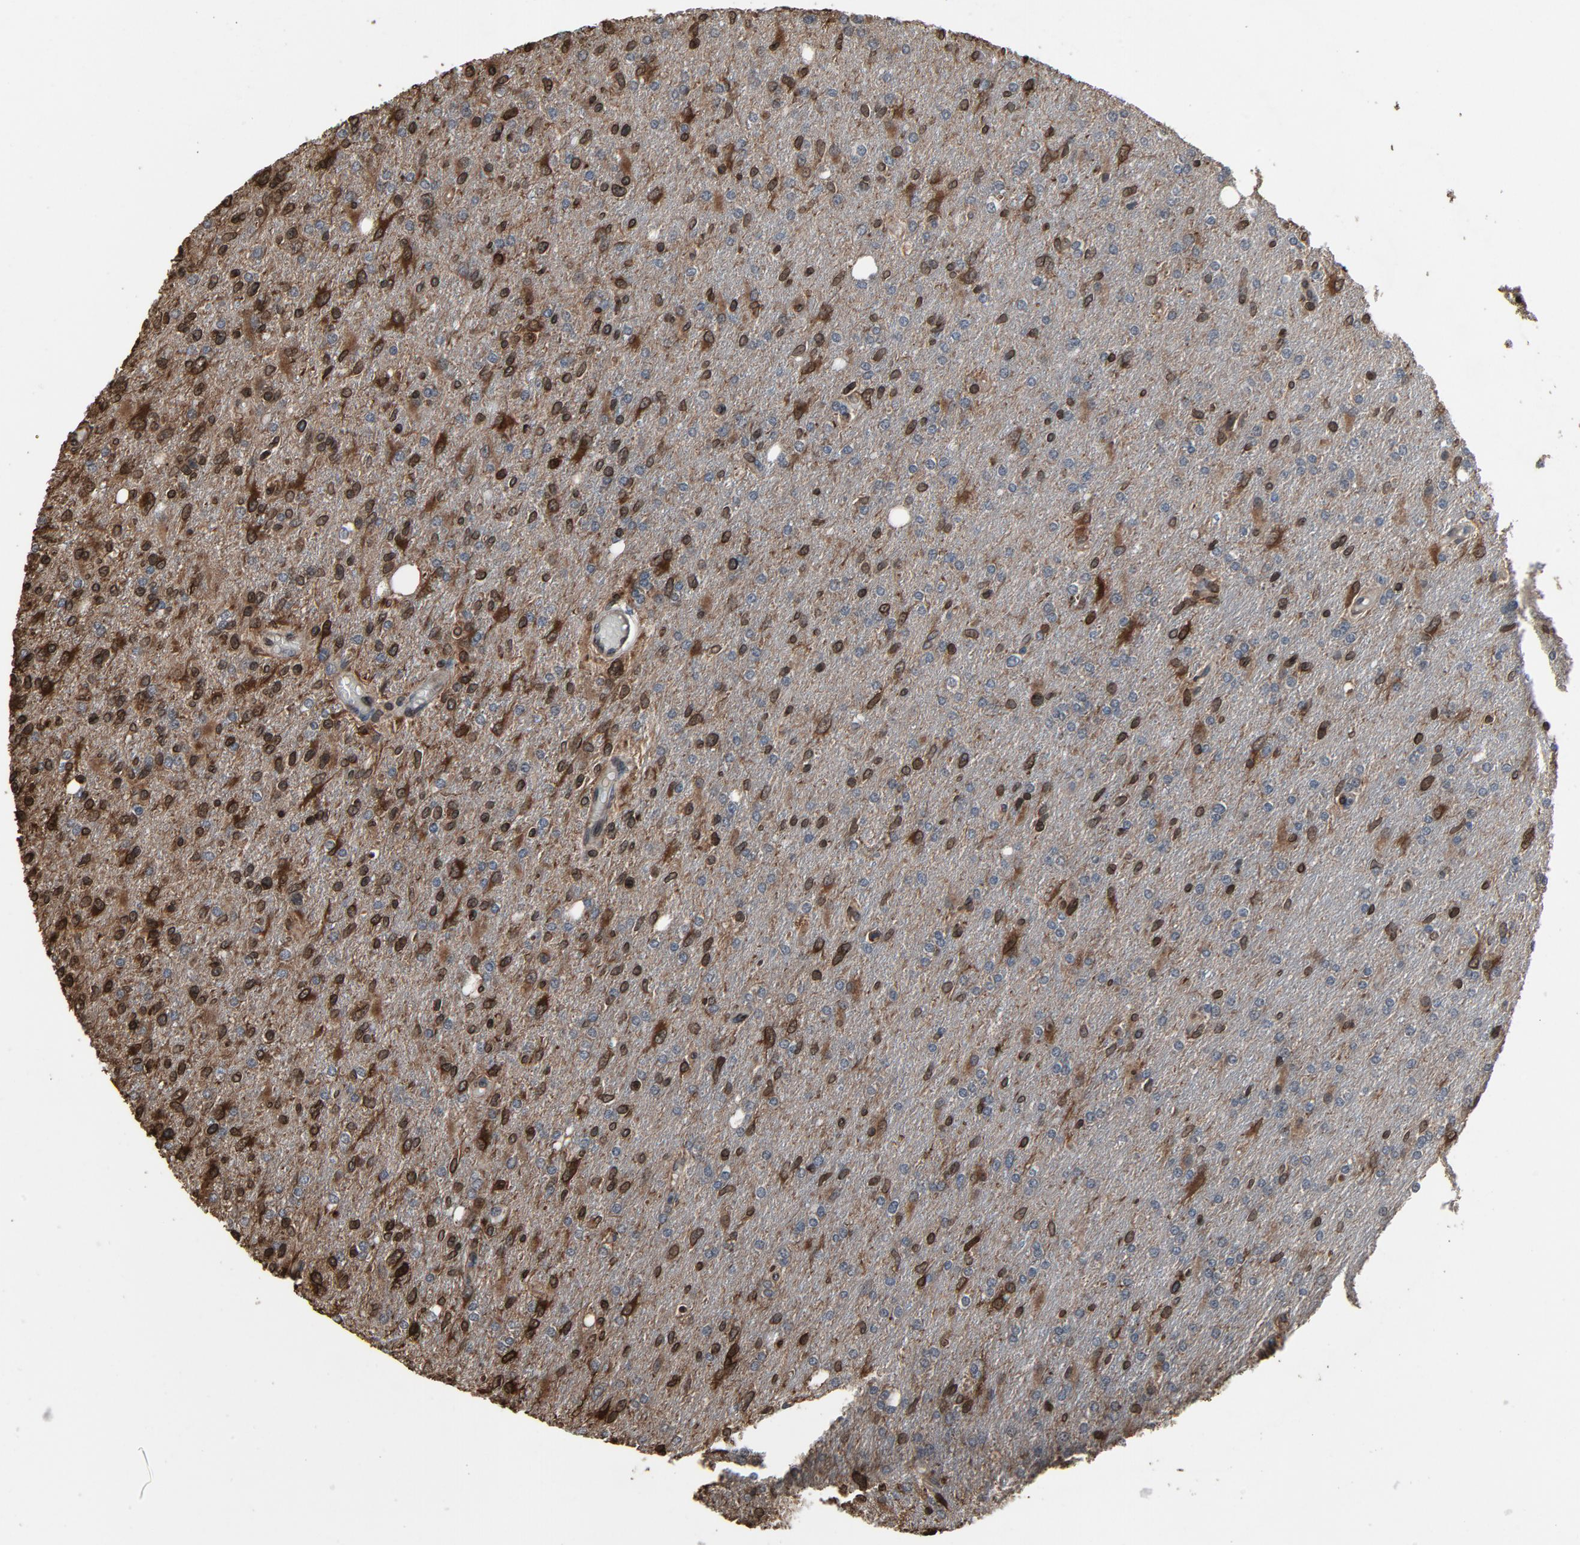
{"staining": {"intensity": "moderate", "quantity": "25%-75%", "location": "cytoplasmic/membranous,nuclear"}, "tissue": "glioma", "cell_type": "Tumor cells", "image_type": "cancer", "snomed": [{"axis": "morphology", "description": "Glioma, malignant, High grade"}, {"axis": "topography", "description": "Cerebral cortex"}], "caption": "Immunohistochemical staining of glioma reveals moderate cytoplasmic/membranous and nuclear protein staining in about 25%-75% of tumor cells.", "gene": "UBE2D1", "patient": {"sex": "male", "age": 76}}